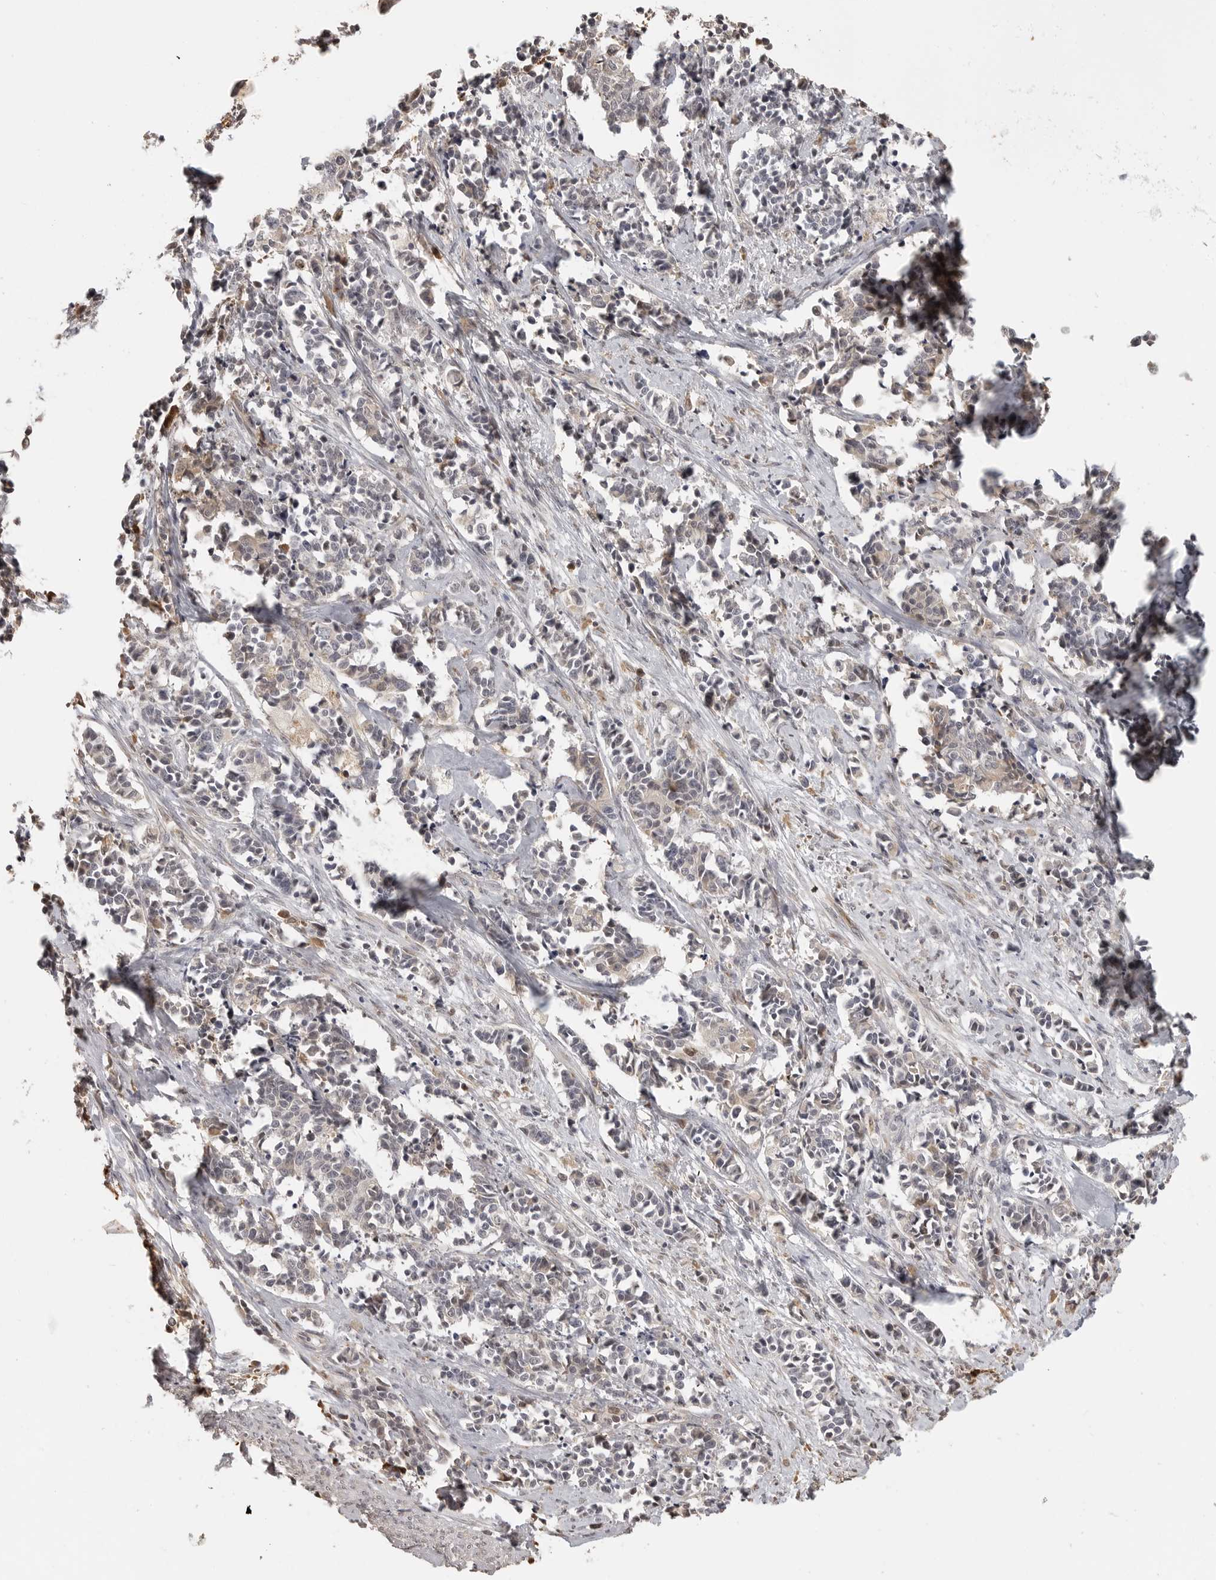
{"staining": {"intensity": "weak", "quantity": "<25%", "location": "cytoplasmic/membranous"}, "tissue": "cervical cancer", "cell_type": "Tumor cells", "image_type": "cancer", "snomed": [{"axis": "morphology", "description": "Normal tissue, NOS"}, {"axis": "morphology", "description": "Squamous cell carcinoma, NOS"}, {"axis": "topography", "description": "Cervix"}], "caption": "This is a image of immunohistochemistry (IHC) staining of squamous cell carcinoma (cervical), which shows no expression in tumor cells.", "gene": "IDO1", "patient": {"sex": "female", "age": 35}}